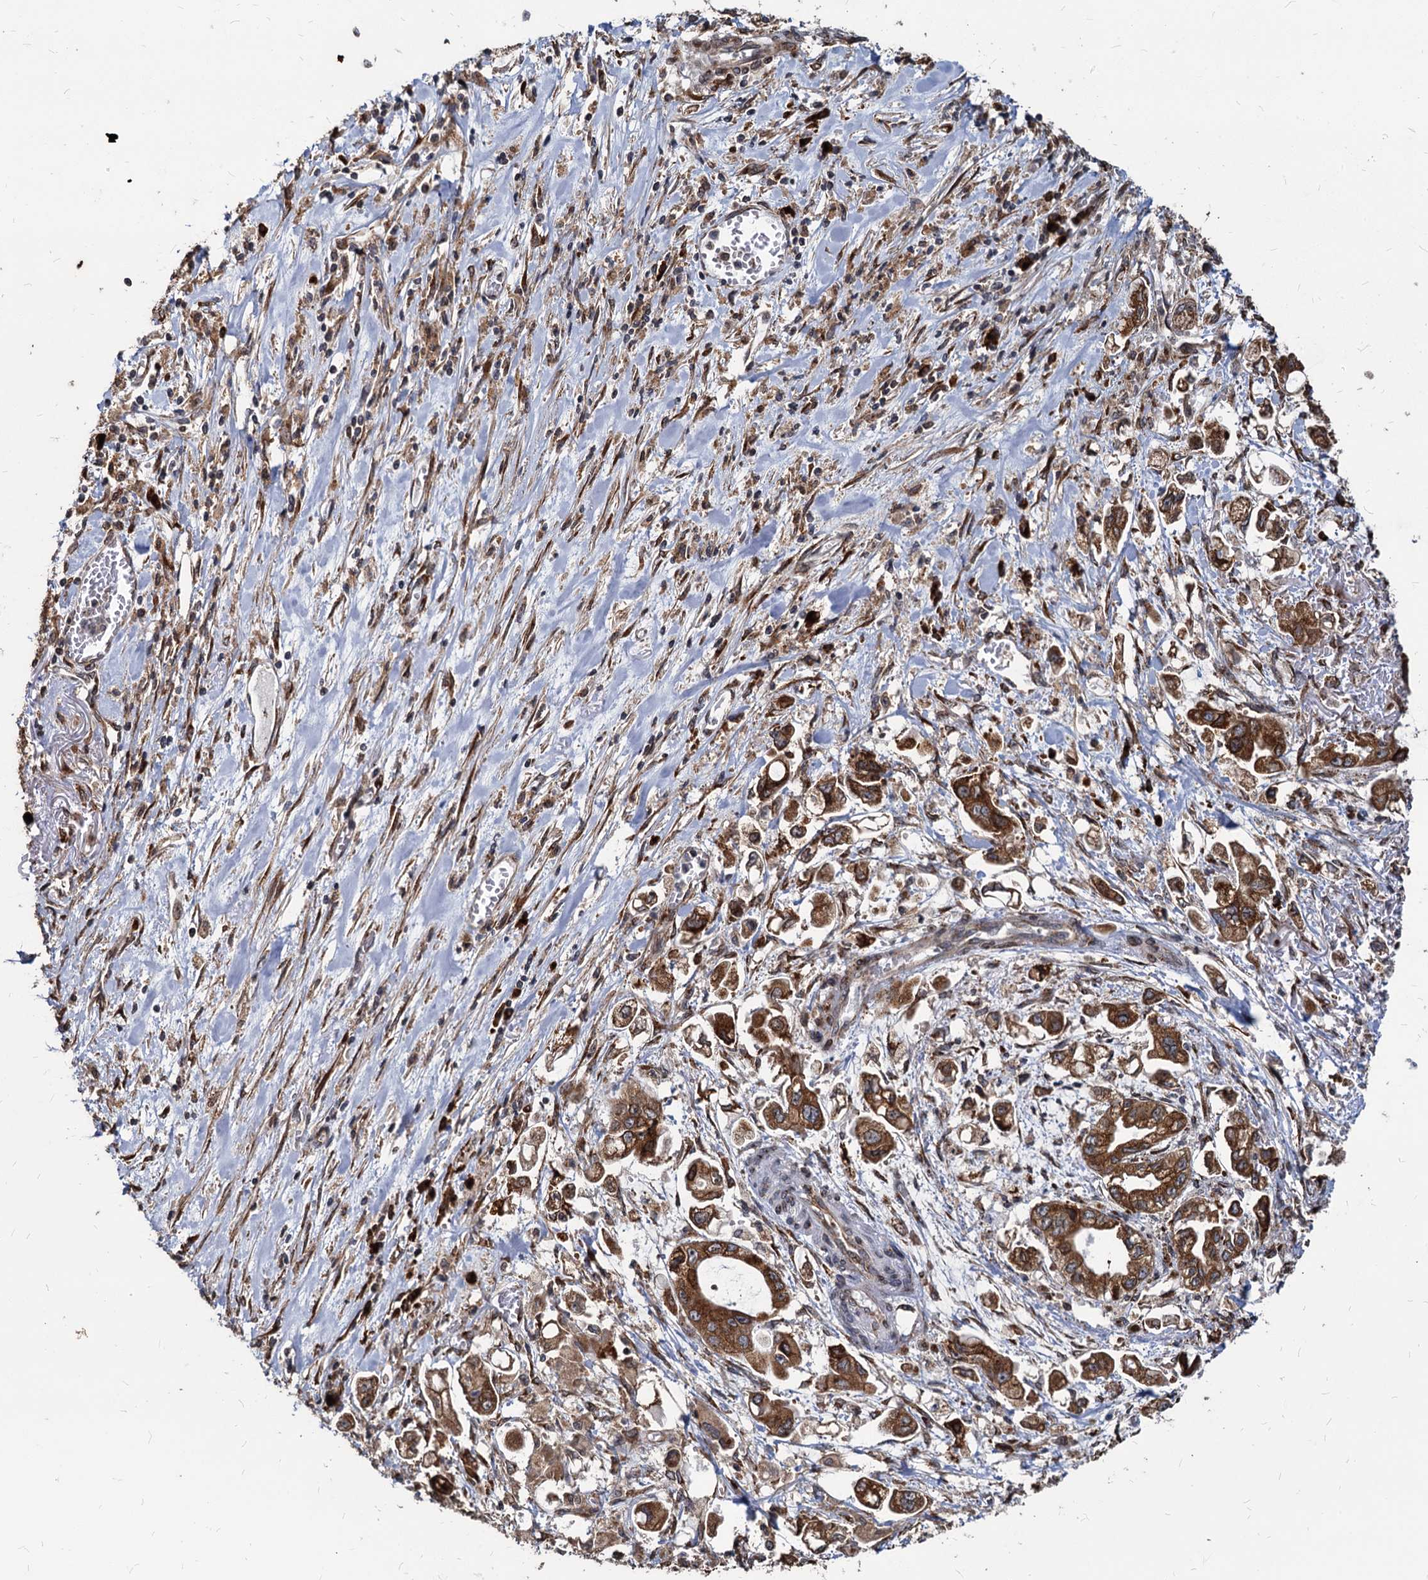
{"staining": {"intensity": "strong", "quantity": ">75%", "location": "cytoplasmic/membranous"}, "tissue": "stomach cancer", "cell_type": "Tumor cells", "image_type": "cancer", "snomed": [{"axis": "morphology", "description": "Adenocarcinoma, NOS"}, {"axis": "topography", "description": "Stomach"}], "caption": "Immunohistochemical staining of stomach cancer shows high levels of strong cytoplasmic/membranous protein positivity in about >75% of tumor cells.", "gene": "SAAL1", "patient": {"sex": "male", "age": 62}}